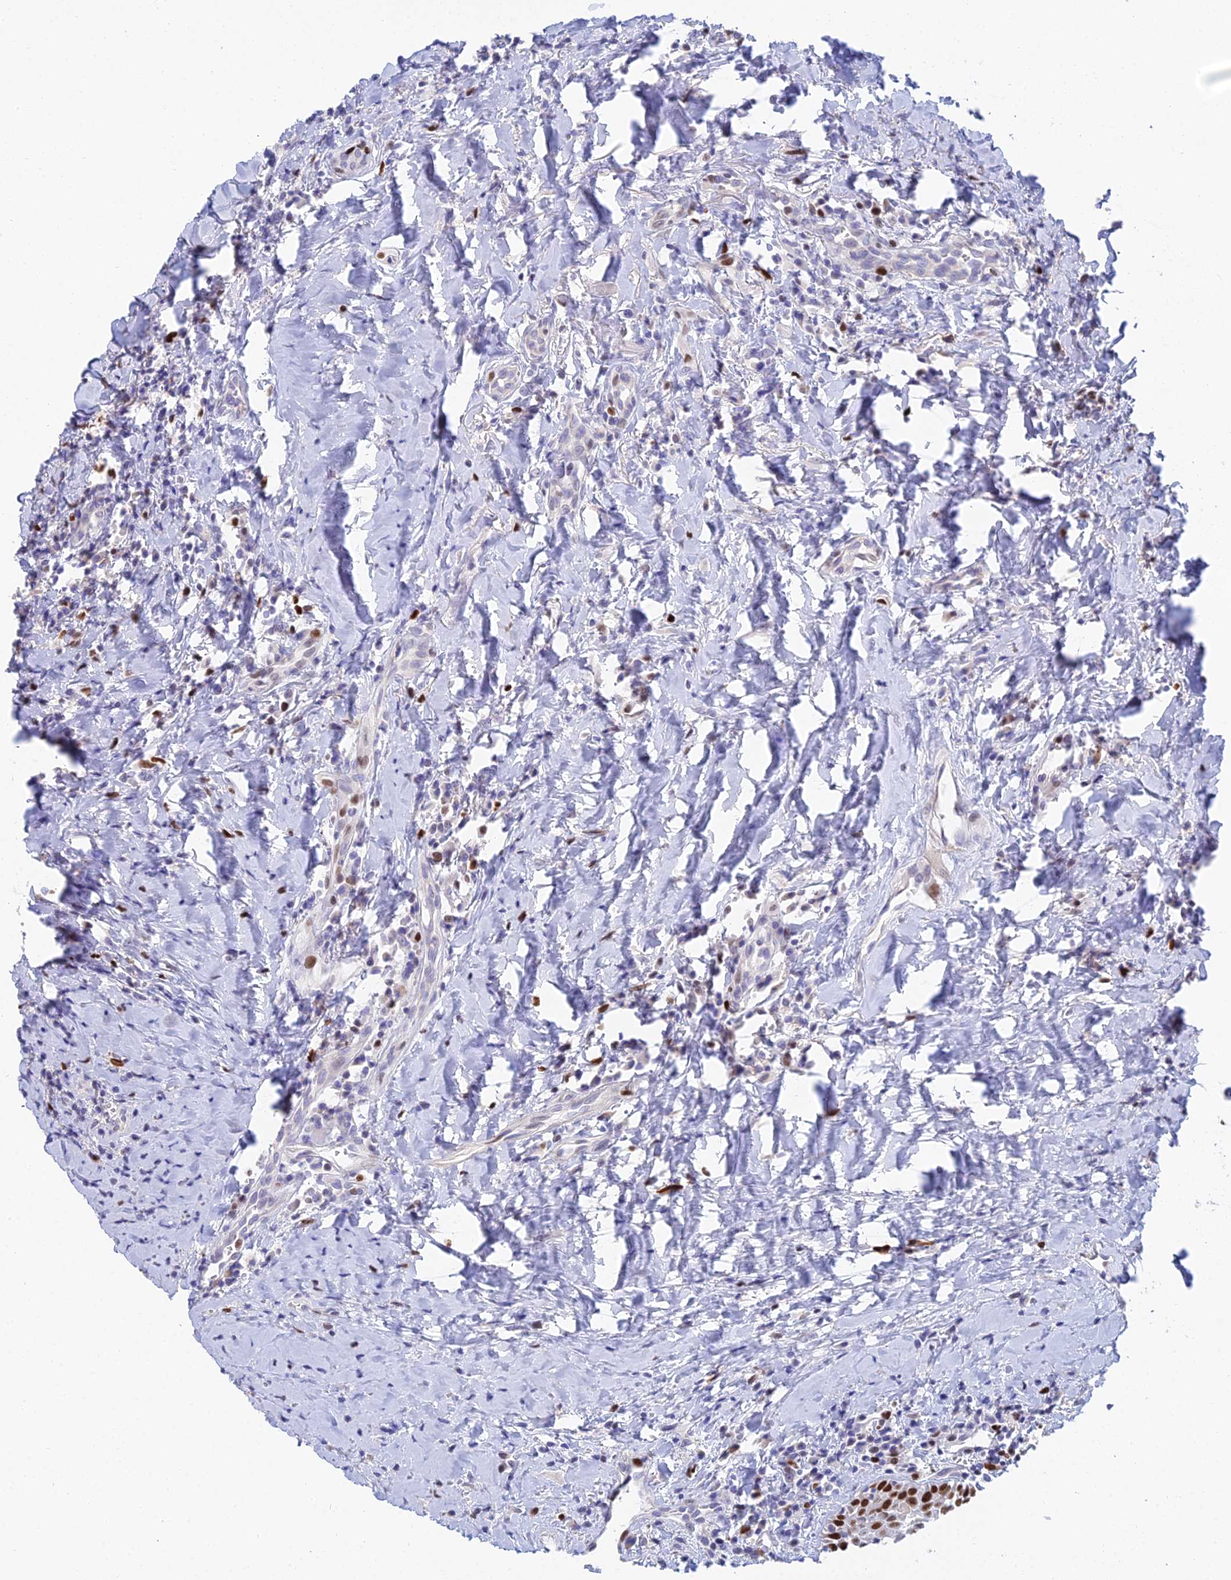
{"staining": {"intensity": "strong", "quantity": "25%-75%", "location": "nuclear"}, "tissue": "head and neck cancer", "cell_type": "Tumor cells", "image_type": "cancer", "snomed": [{"axis": "morphology", "description": "Squamous cell carcinoma, NOS"}, {"axis": "topography", "description": "Head-Neck"}], "caption": "High-power microscopy captured an immunohistochemistry (IHC) photomicrograph of head and neck cancer (squamous cell carcinoma), revealing strong nuclear staining in approximately 25%-75% of tumor cells.", "gene": "MCM2", "patient": {"sex": "female", "age": 70}}